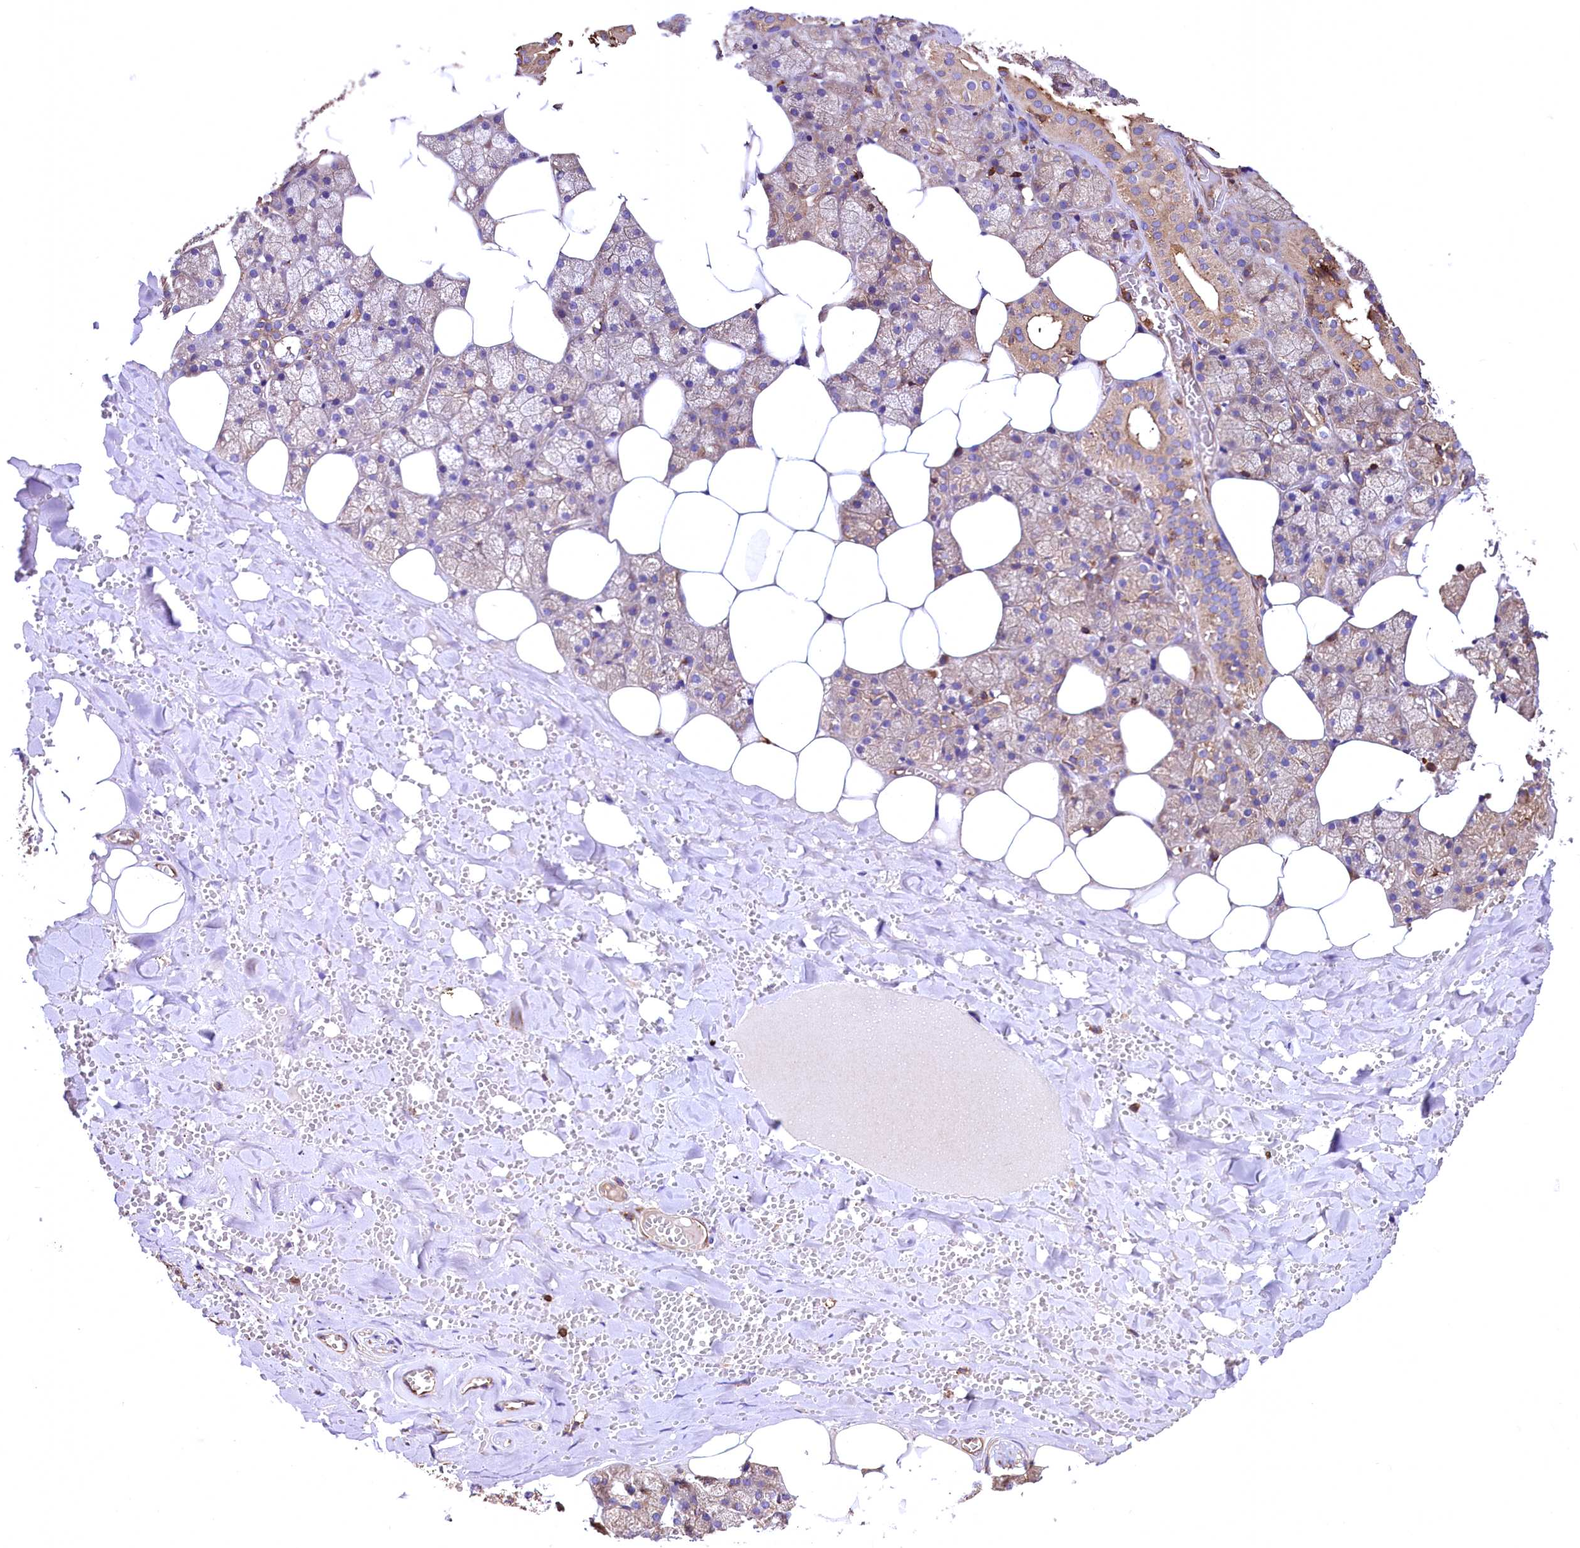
{"staining": {"intensity": "moderate", "quantity": "<25%", "location": "cytoplasmic/membranous"}, "tissue": "salivary gland", "cell_type": "Glandular cells", "image_type": "normal", "snomed": [{"axis": "morphology", "description": "Normal tissue, NOS"}, {"axis": "topography", "description": "Salivary gland"}], "caption": "A brown stain highlights moderate cytoplasmic/membranous expression of a protein in glandular cells of normal salivary gland.", "gene": "RARS2", "patient": {"sex": "male", "age": 62}}